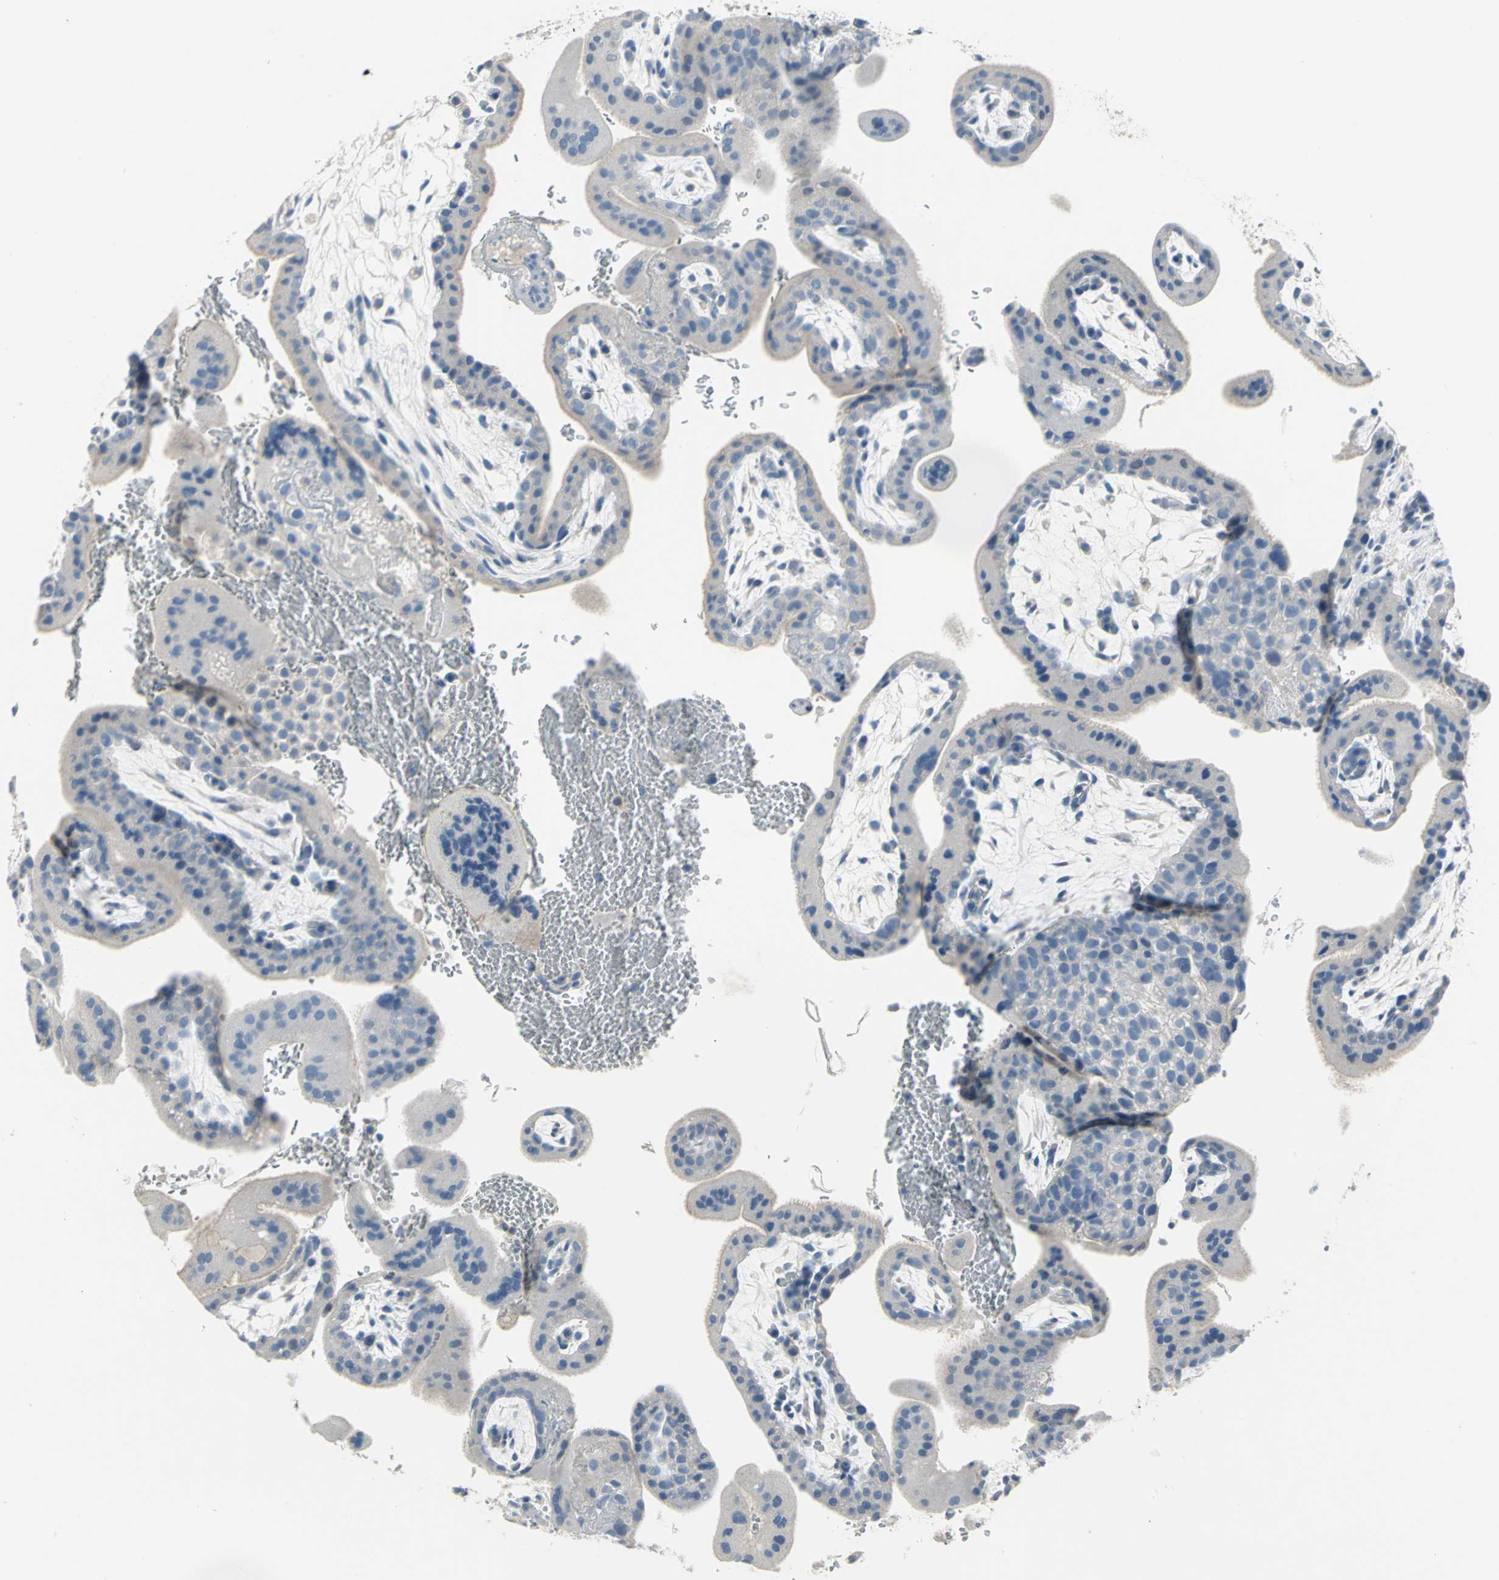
{"staining": {"intensity": "negative", "quantity": "none", "location": "none"}, "tissue": "placenta", "cell_type": "Decidual cells", "image_type": "normal", "snomed": [{"axis": "morphology", "description": "Normal tissue, NOS"}, {"axis": "topography", "description": "Placenta"}], "caption": "Immunohistochemistry (IHC) photomicrograph of unremarkable placenta: human placenta stained with DAB (3,3'-diaminobenzidine) displays no significant protein positivity in decidual cells.", "gene": "PTGDS", "patient": {"sex": "female", "age": 35}}